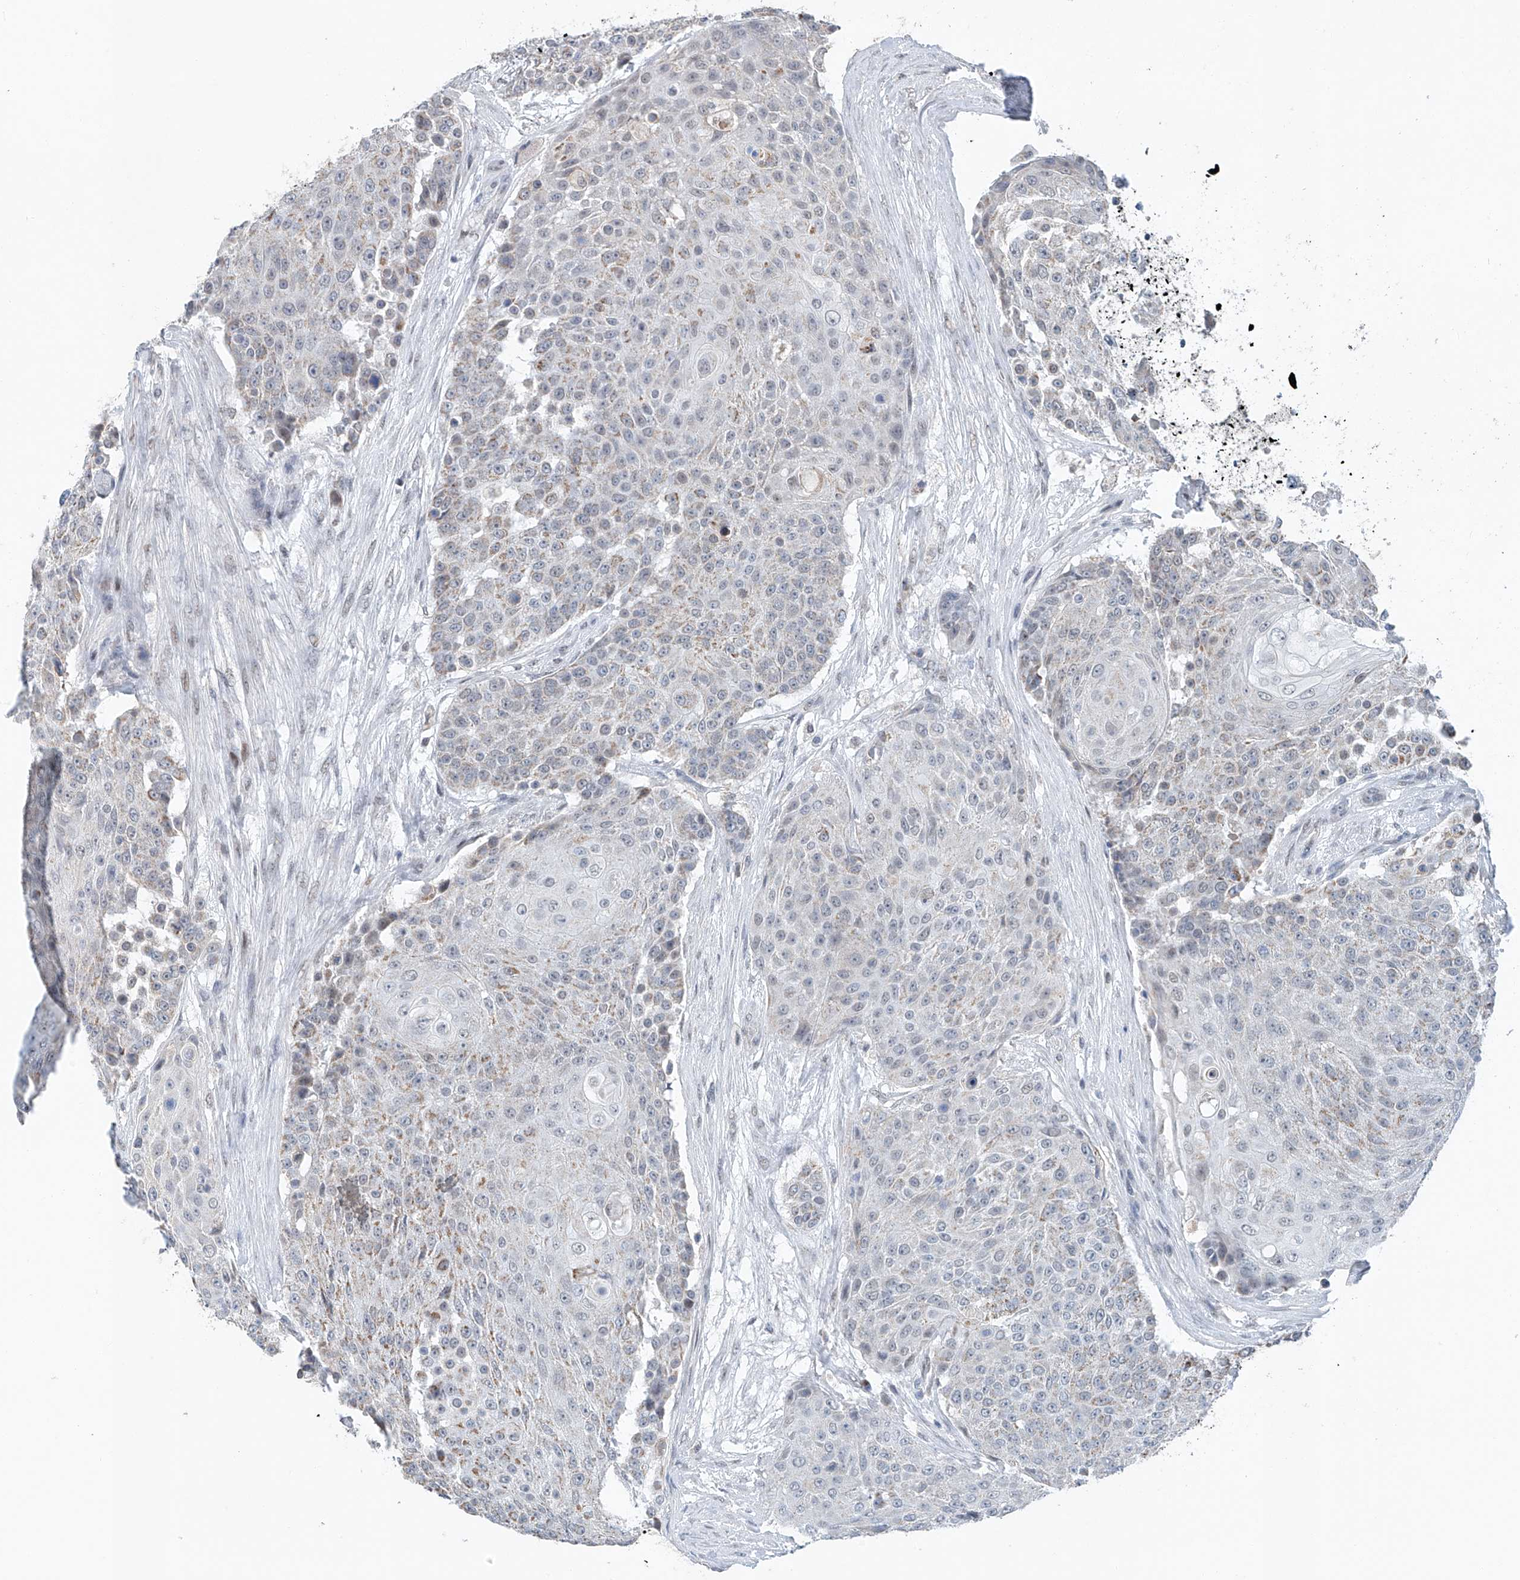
{"staining": {"intensity": "weak", "quantity": "25%-75%", "location": "cytoplasmic/membranous"}, "tissue": "urothelial cancer", "cell_type": "Tumor cells", "image_type": "cancer", "snomed": [{"axis": "morphology", "description": "Urothelial carcinoma, High grade"}, {"axis": "topography", "description": "Urinary bladder"}], "caption": "The image reveals immunohistochemical staining of urothelial cancer. There is weak cytoplasmic/membranous positivity is appreciated in approximately 25%-75% of tumor cells.", "gene": "KLF15", "patient": {"sex": "female", "age": 63}}